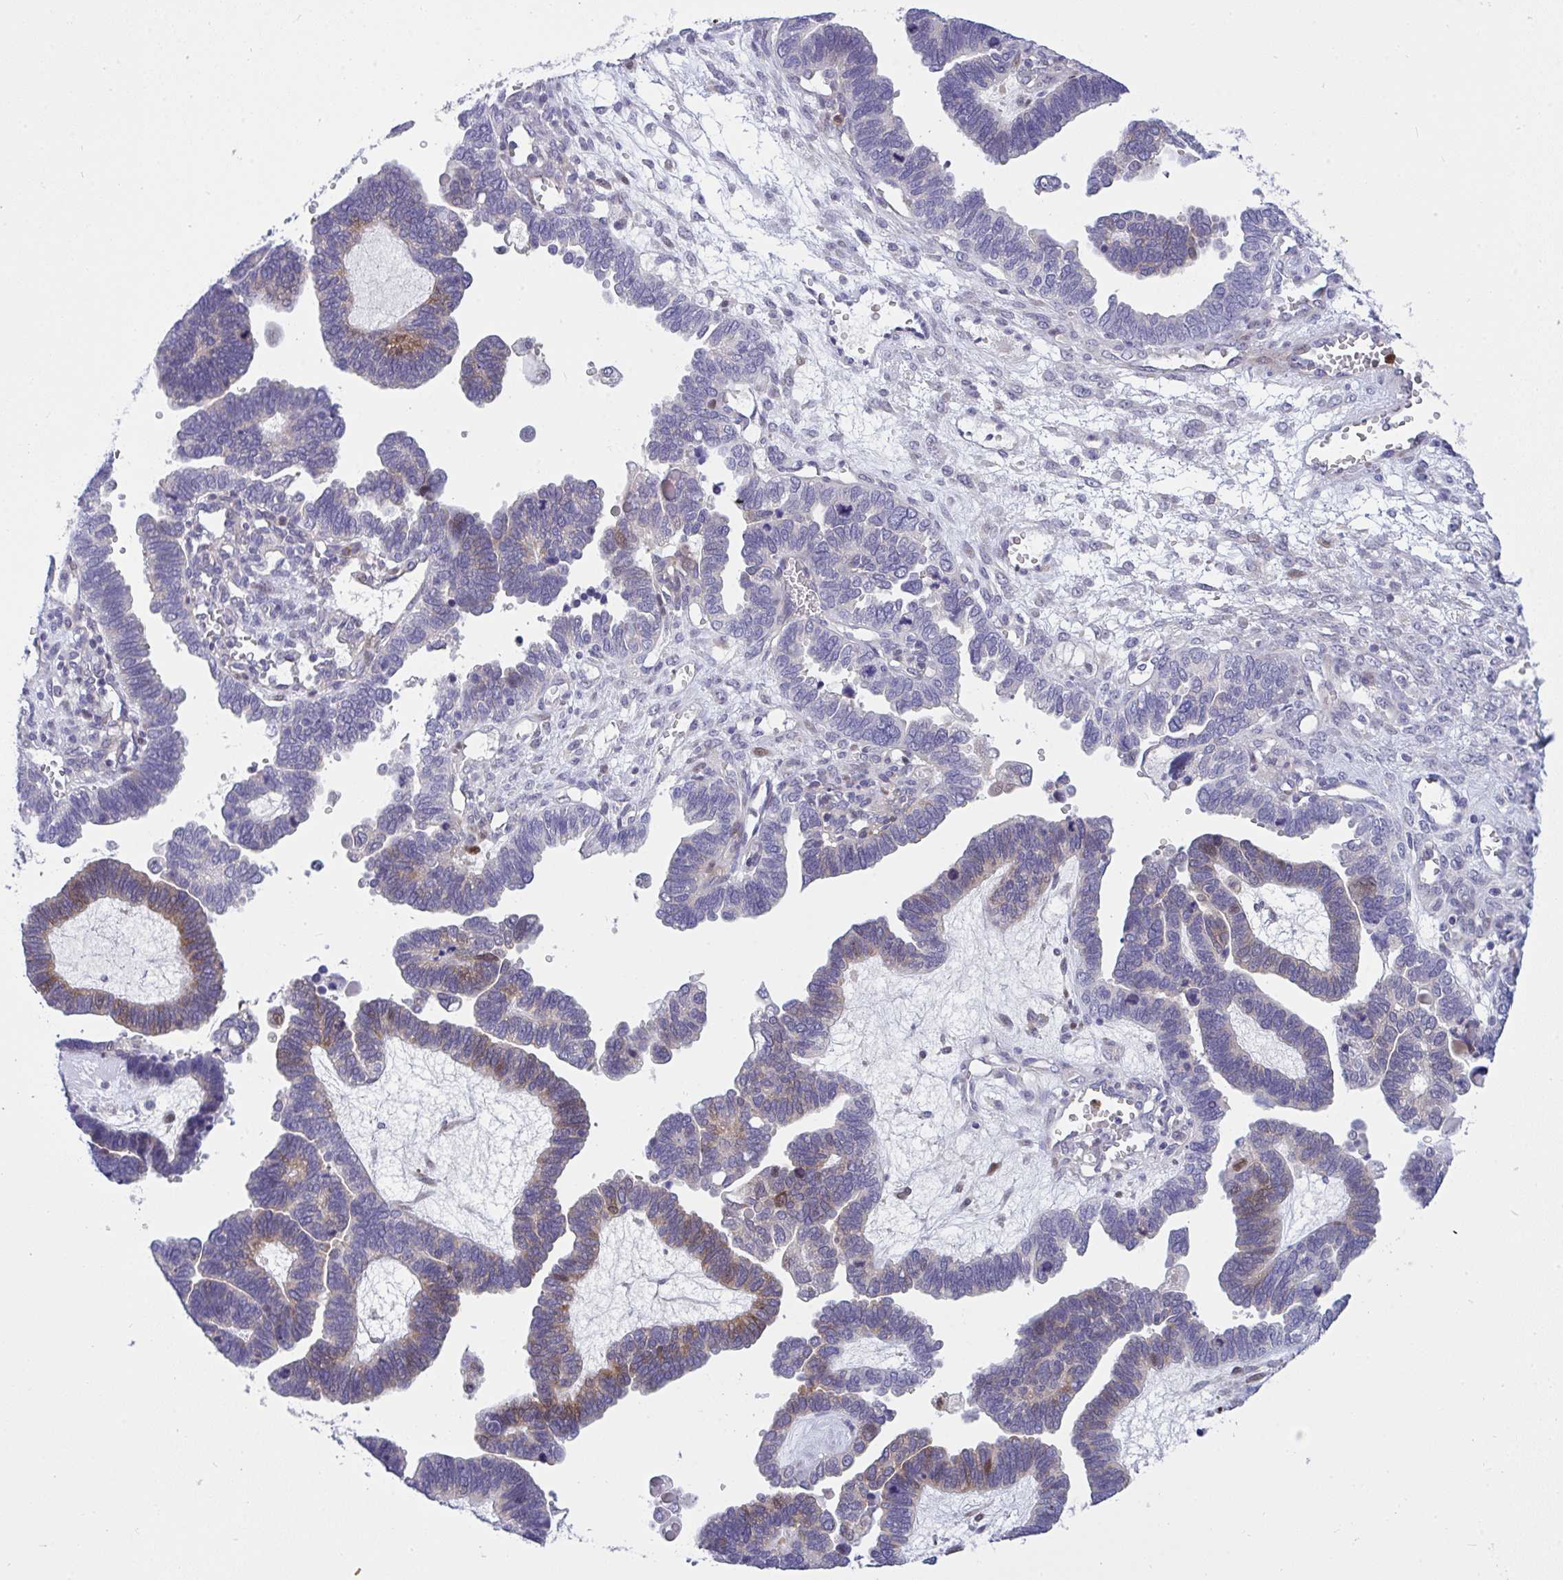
{"staining": {"intensity": "moderate", "quantity": "<25%", "location": "cytoplasmic/membranous"}, "tissue": "ovarian cancer", "cell_type": "Tumor cells", "image_type": "cancer", "snomed": [{"axis": "morphology", "description": "Cystadenocarcinoma, serous, NOS"}, {"axis": "topography", "description": "Ovary"}], "caption": "IHC of human serous cystadenocarcinoma (ovarian) reveals low levels of moderate cytoplasmic/membranous positivity in about <25% of tumor cells.", "gene": "ZNF554", "patient": {"sex": "female", "age": 51}}